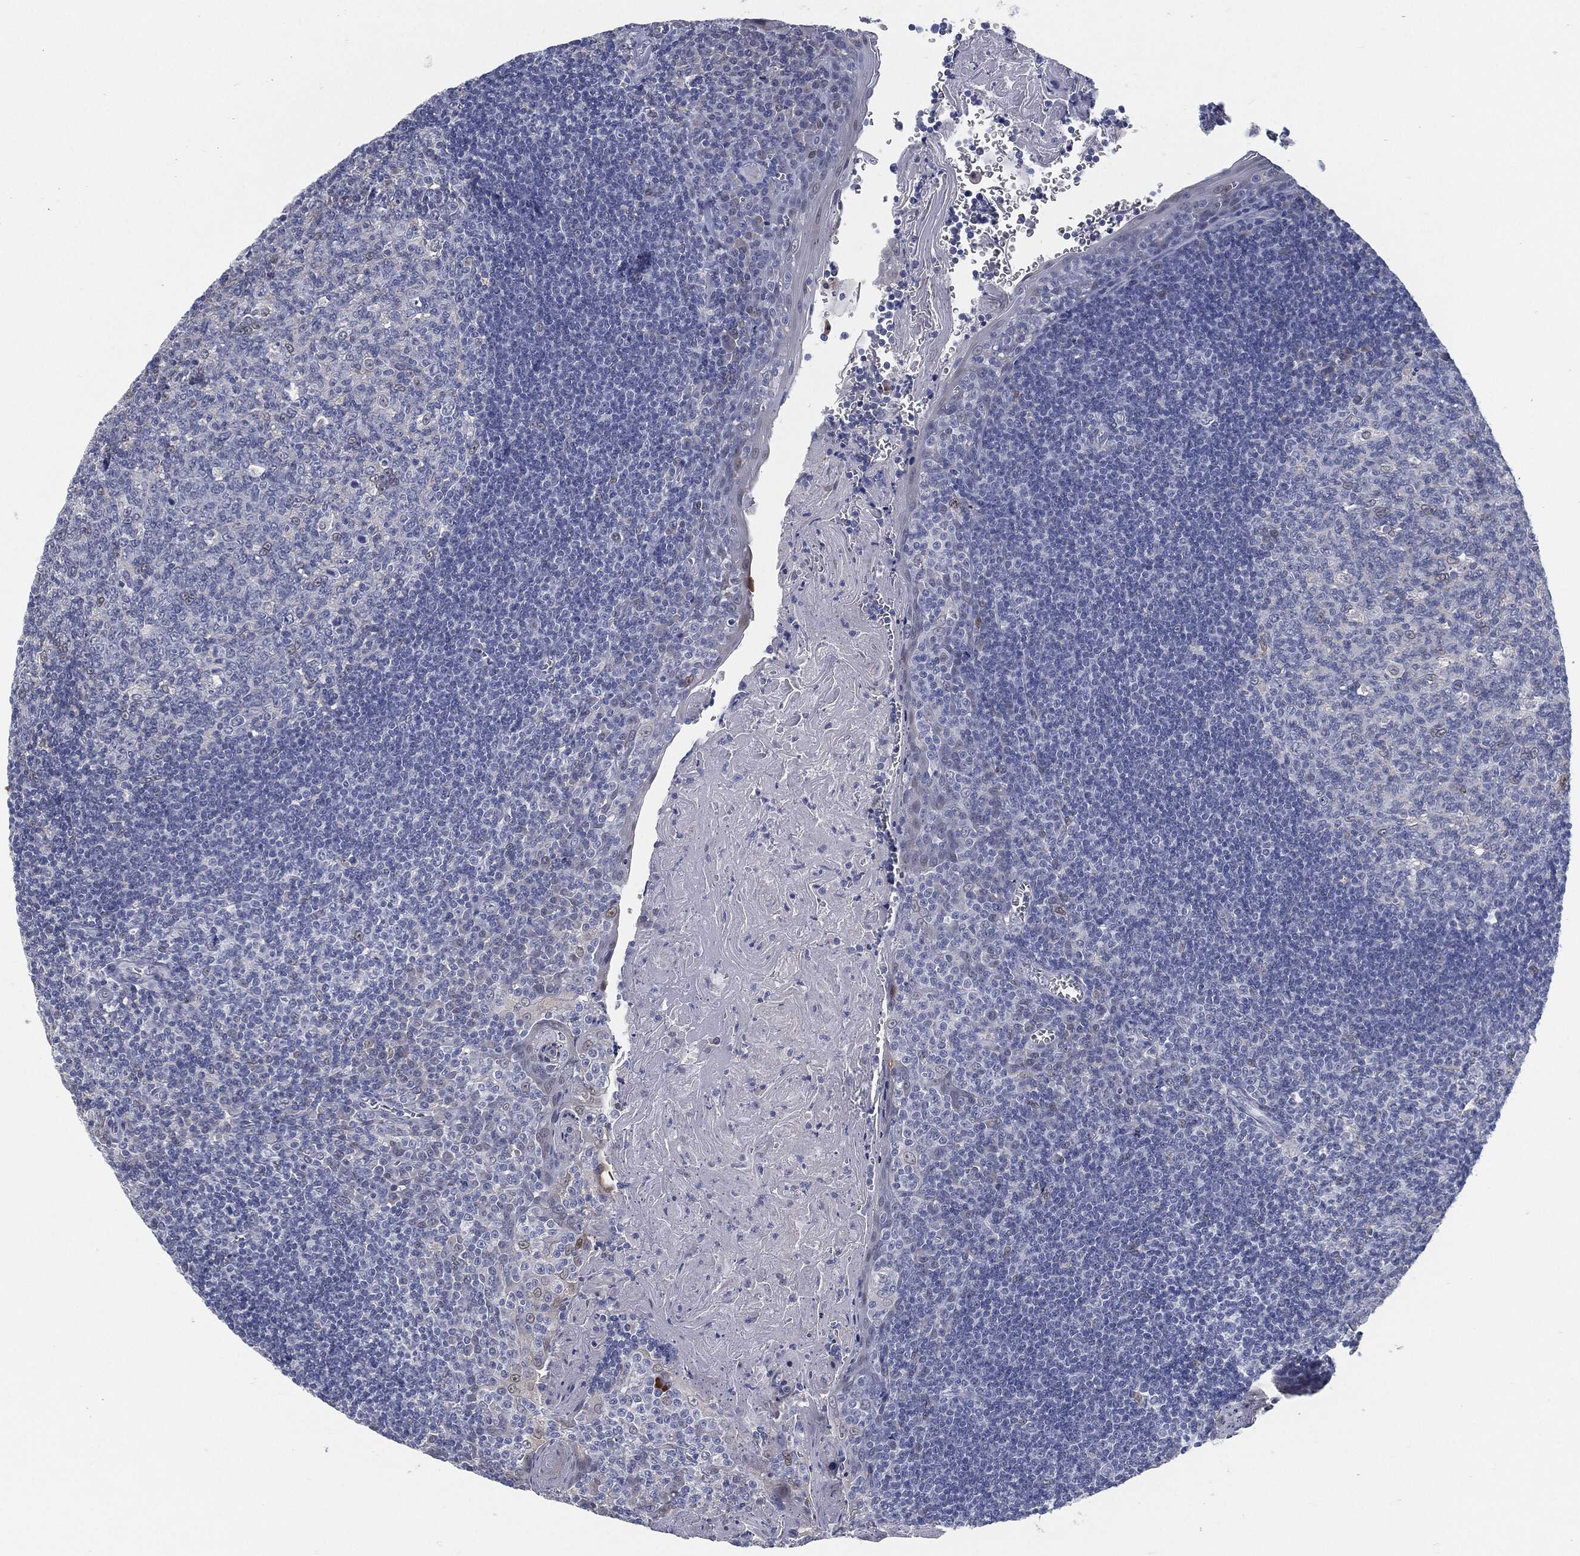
{"staining": {"intensity": "negative", "quantity": "none", "location": "none"}, "tissue": "tonsil", "cell_type": "Germinal center cells", "image_type": "normal", "snomed": [{"axis": "morphology", "description": "Normal tissue, NOS"}, {"axis": "morphology", "description": "Inflammation, NOS"}, {"axis": "topography", "description": "Tonsil"}], "caption": "Immunohistochemistry (IHC) photomicrograph of benign tonsil stained for a protein (brown), which shows no positivity in germinal center cells. (DAB (3,3'-diaminobenzidine) immunohistochemistry visualized using brightfield microscopy, high magnification).", "gene": "PROM1", "patient": {"sex": "female", "age": 31}}